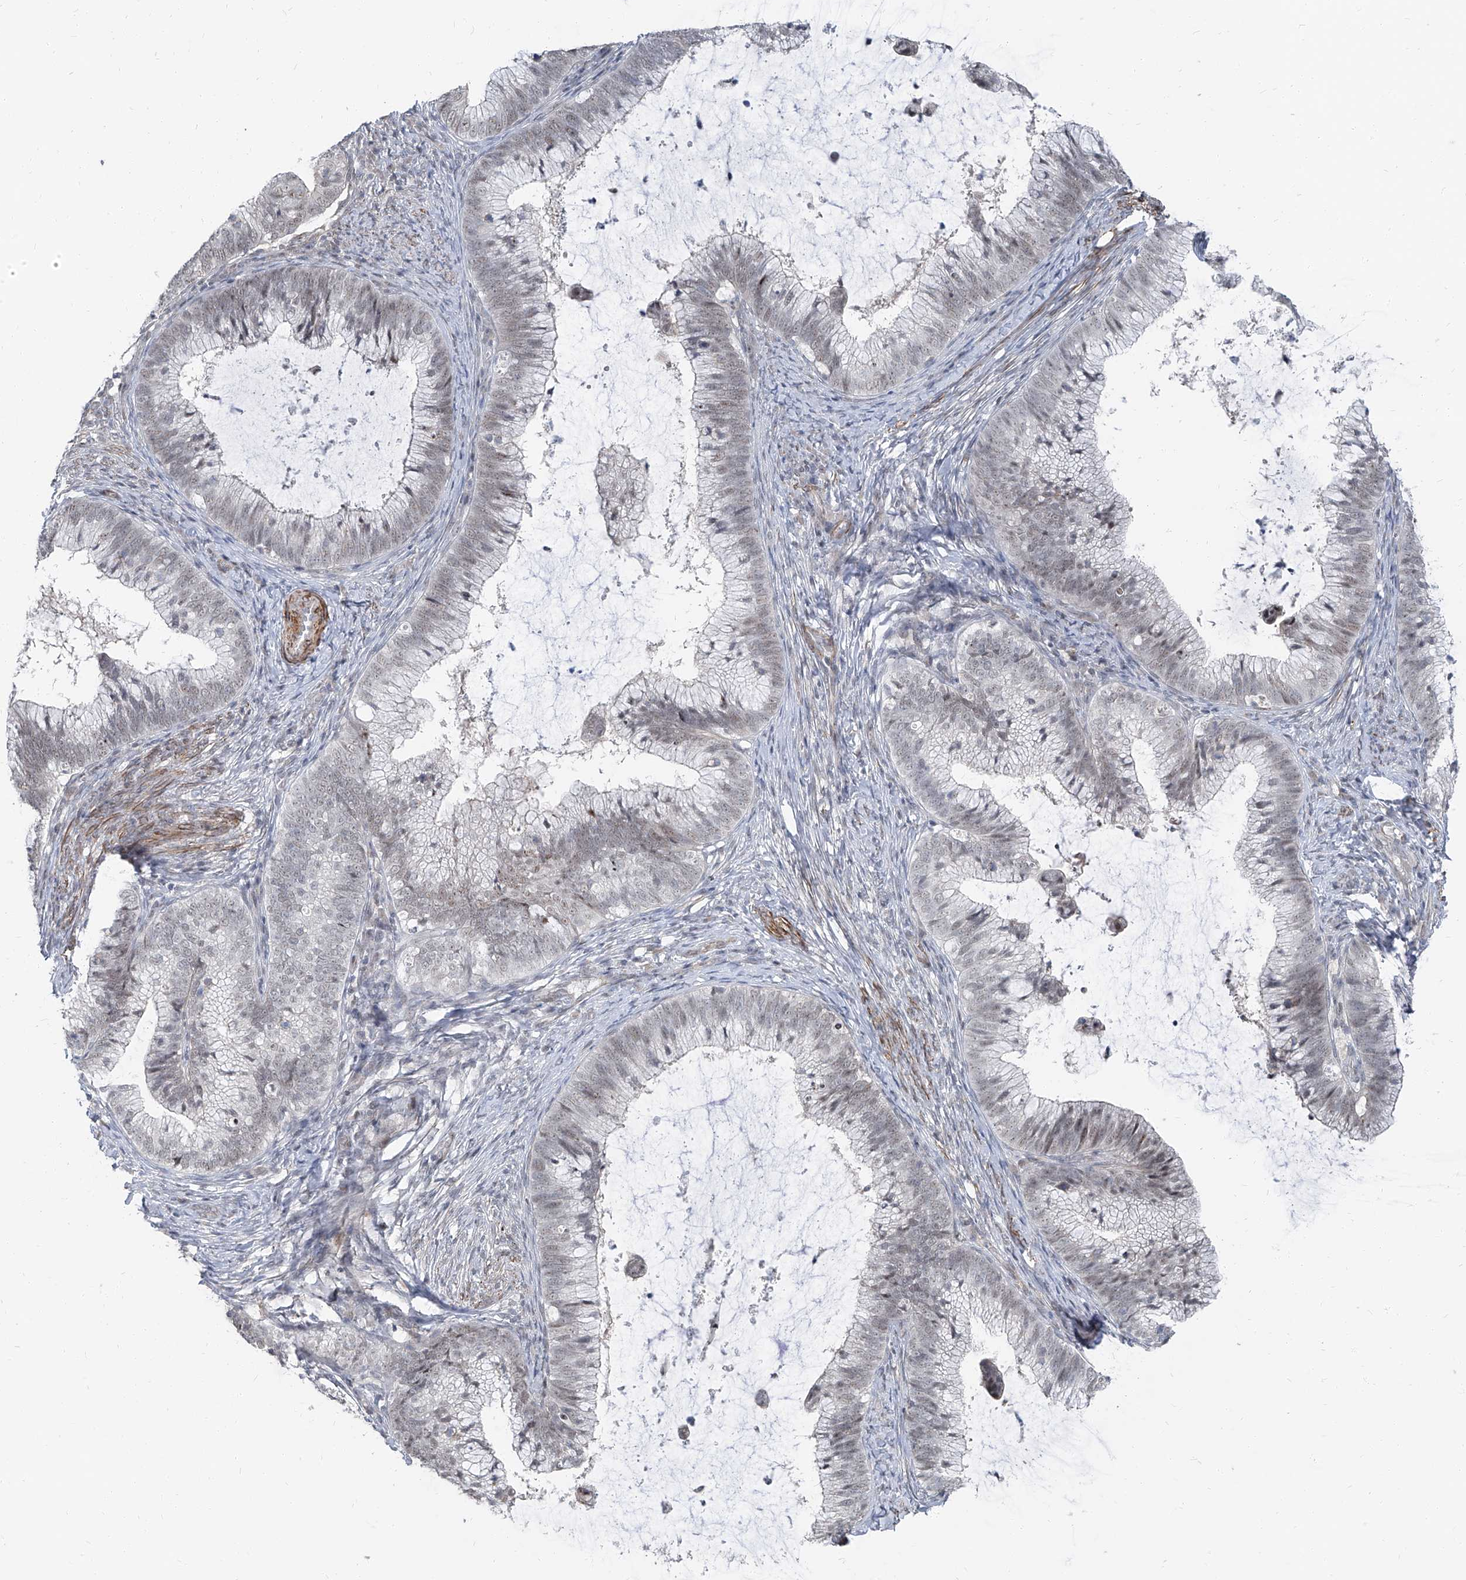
{"staining": {"intensity": "weak", "quantity": "25%-75%", "location": "nuclear"}, "tissue": "cervical cancer", "cell_type": "Tumor cells", "image_type": "cancer", "snomed": [{"axis": "morphology", "description": "Adenocarcinoma, NOS"}, {"axis": "topography", "description": "Cervix"}], "caption": "Protein expression analysis of human cervical cancer (adenocarcinoma) reveals weak nuclear staining in approximately 25%-75% of tumor cells. Immunohistochemistry stains the protein of interest in brown and the nuclei are stained blue.", "gene": "TXLNB", "patient": {"sex": "female", "age": 36}}